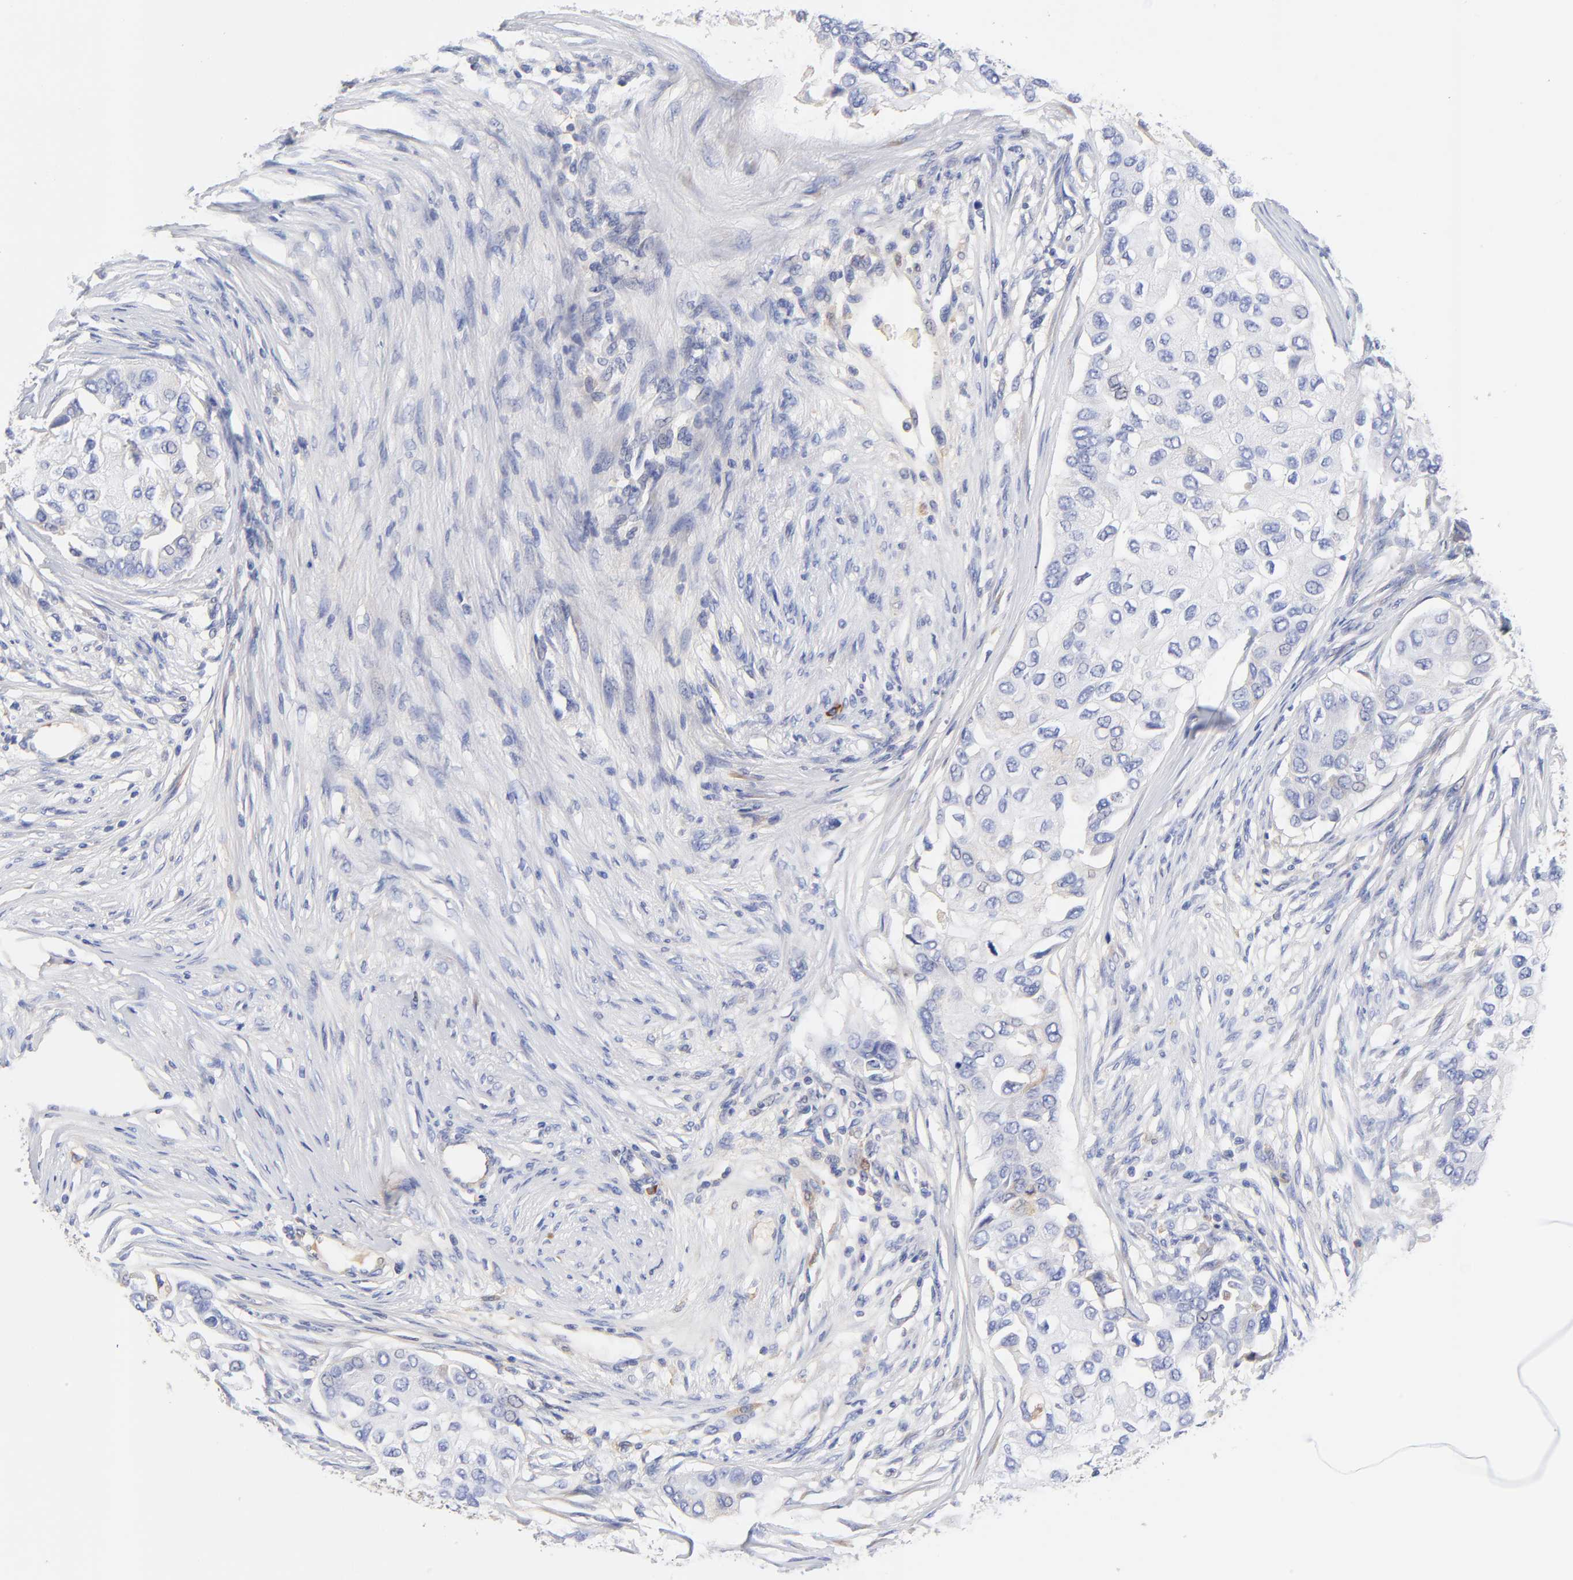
{"staining": {"intensity": "weak", "quantity": "<25%", "location": "cytoplasmic/membranous"}, "tissue": "breast cancer", "cell_type": "Tumor cells", "image_type": "cancer", "snomed": [{"axis": "morphology", "description": "Normal tissue, NOS"}, {"axis": "morphology", "description": "Duct carcinoma"}, {"axis": "topography", "description": "Breast"}], "caption": "Immunohistochemical staining of human intraductal carcinoma (breast) displays no significant positivity in tumor cells.", "gene": "IGLV3-10", "patient": {"sex": "female", "age": 49}}